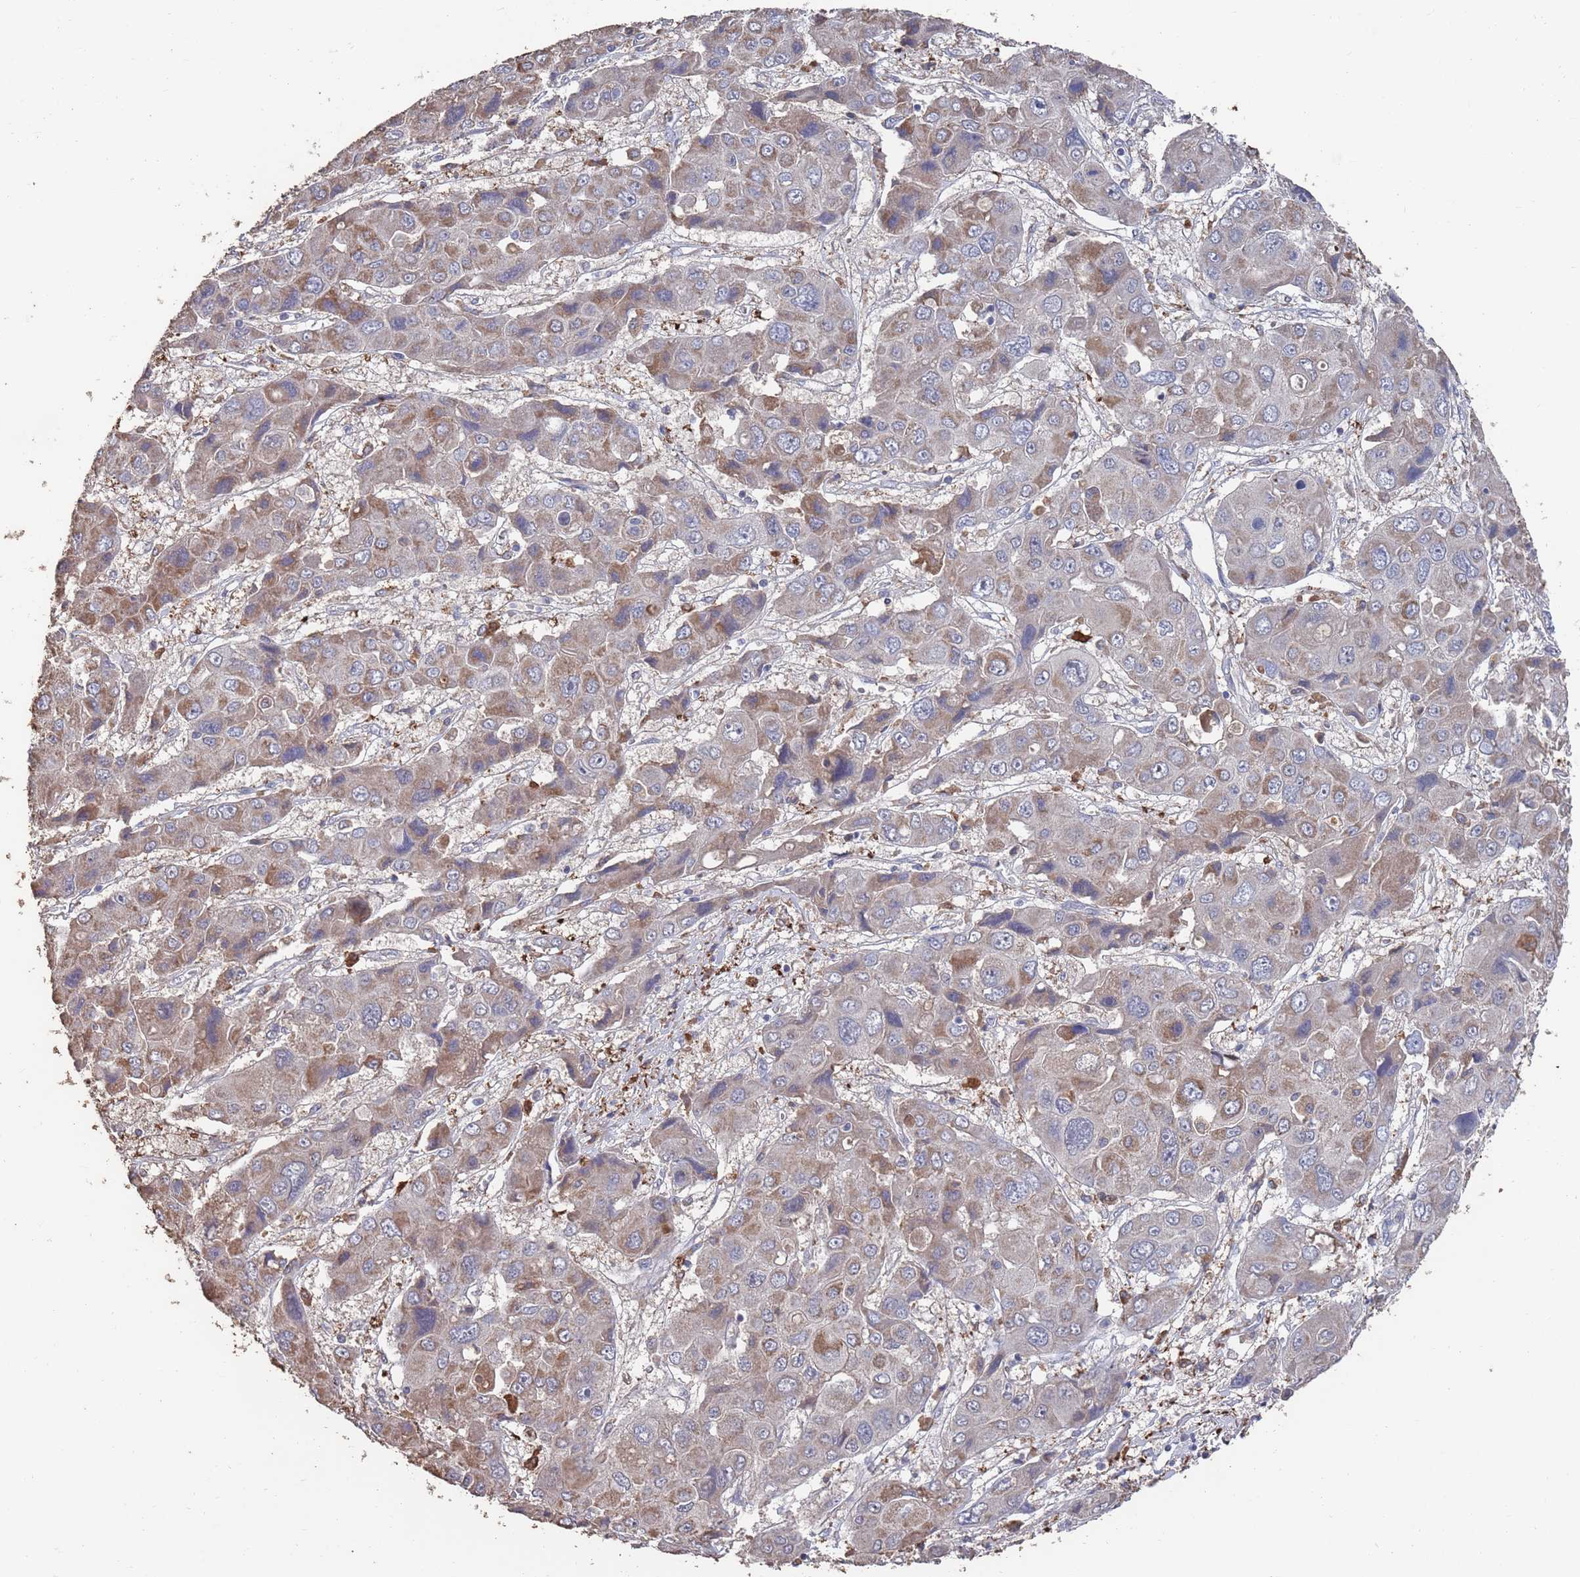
{"staining": {"intensity": "moderate", "quantity": "25%-75%", "location": "cytoplasmic/membranous"}, "tissue": "liver cancer", "cell_type": "Tumor cells", "image_type": "cancer", "snomed": [{"axis": "morphology", "description": "Cholangiocarcinoma"}, {"axis": "topography", "description": "Liver"}], "caption": "IHC (DAB (3,3'-diaminobenzidine)) staining of liver cancer shows moderate cytoplasmic/membranous protein staining in about 25%-75% of tumor cells.", "gene": "BTBD18", "patient": {"sex": "male", "age": 67}}